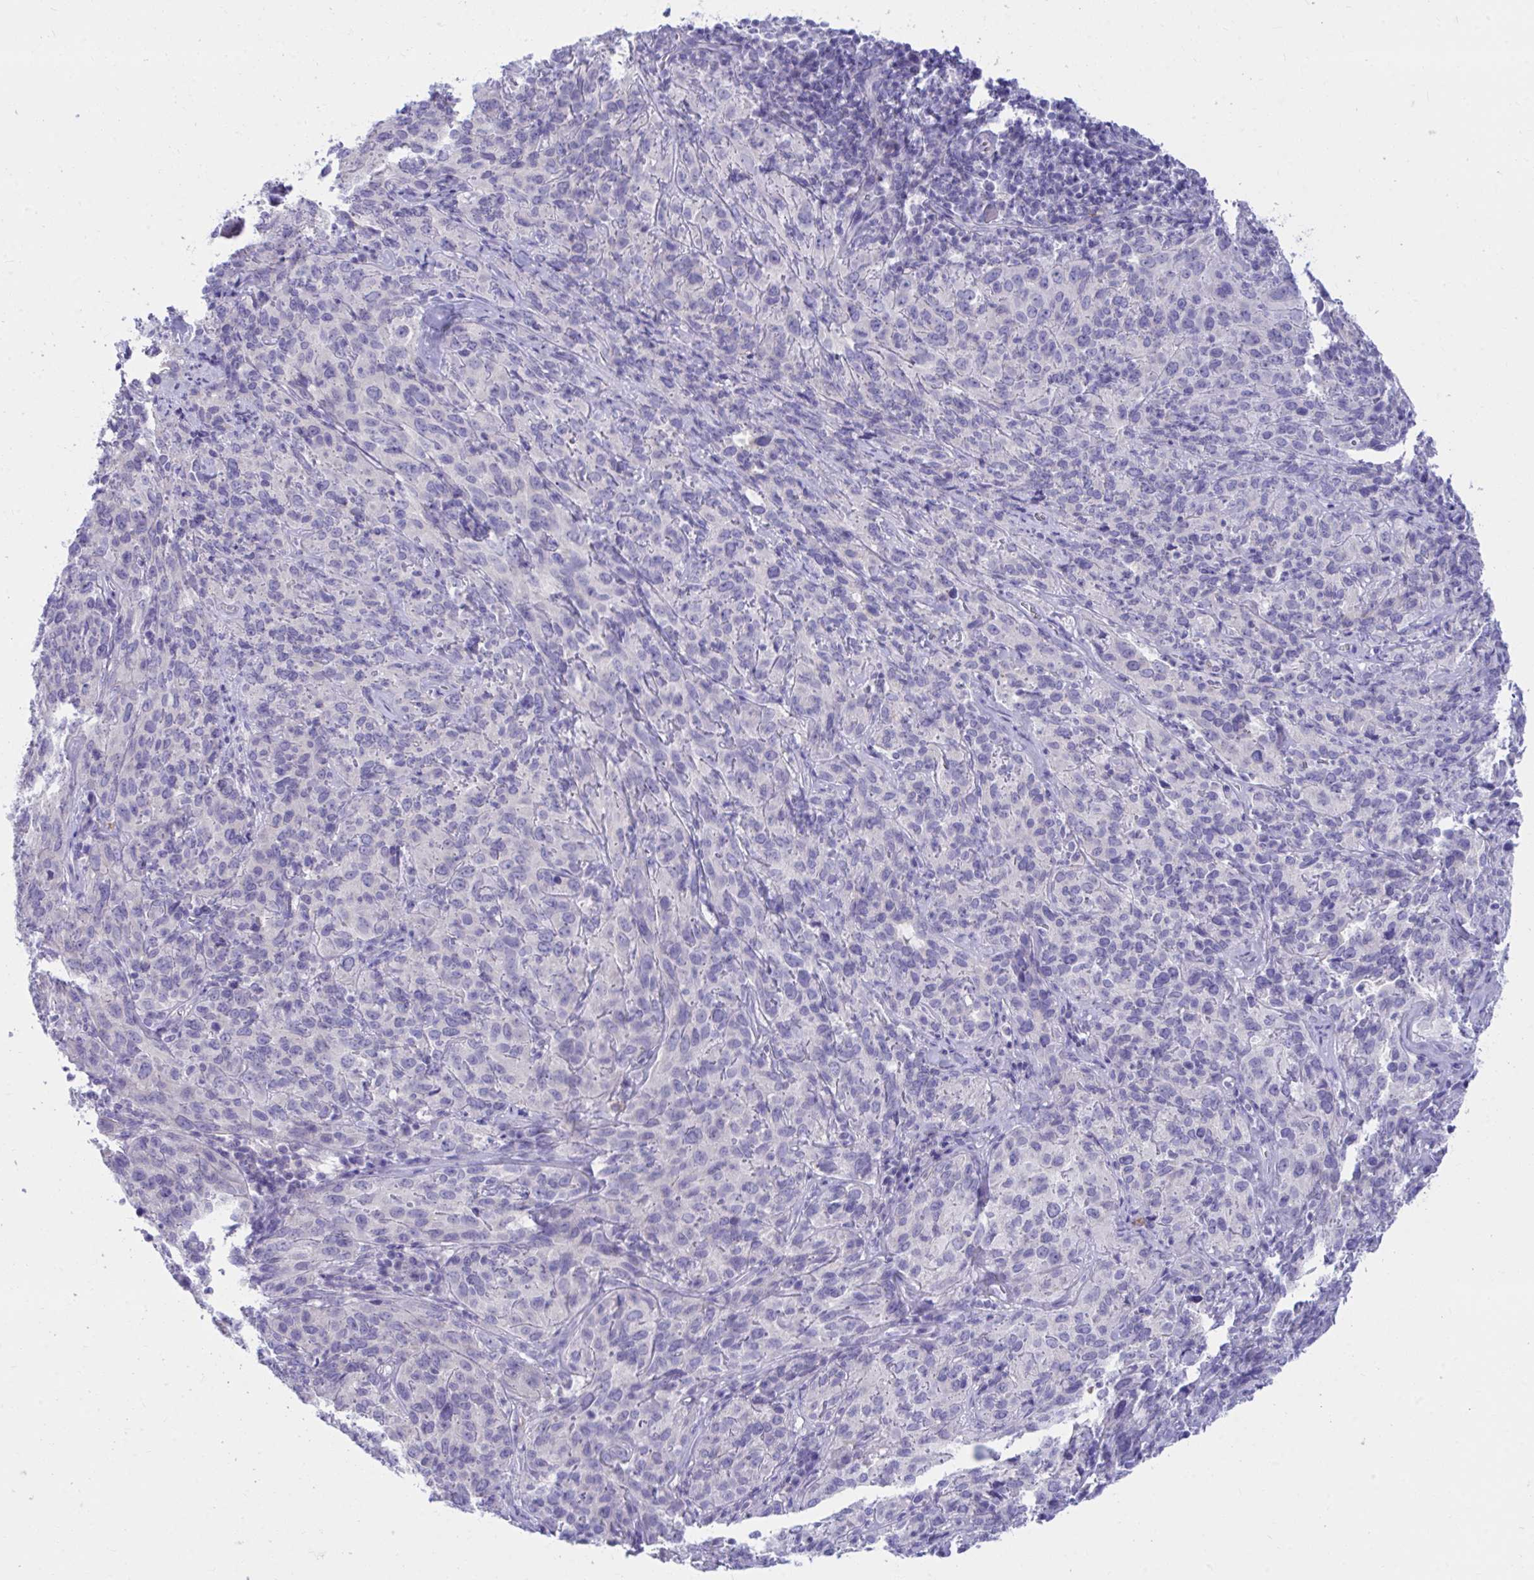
{"staining": {"intensity": "negative", "quantity": "none", "location": "none"}, "tissue": "cervical cancer", "cell_type": "Tumor cells", "image_type": "cancer", "snomed": [{"axis": "morphology", "description": "Squamous cell carcinoma, NOS"}, {"axis": "topography", "description": "Cervix"}], "caption": "Cervical cancer (squamous cell carcinoma) stained for a protein using IHC displays no staining tumor cells.", "gene": "SHISA8", "patient": {"sex": "female", "age": 51}}